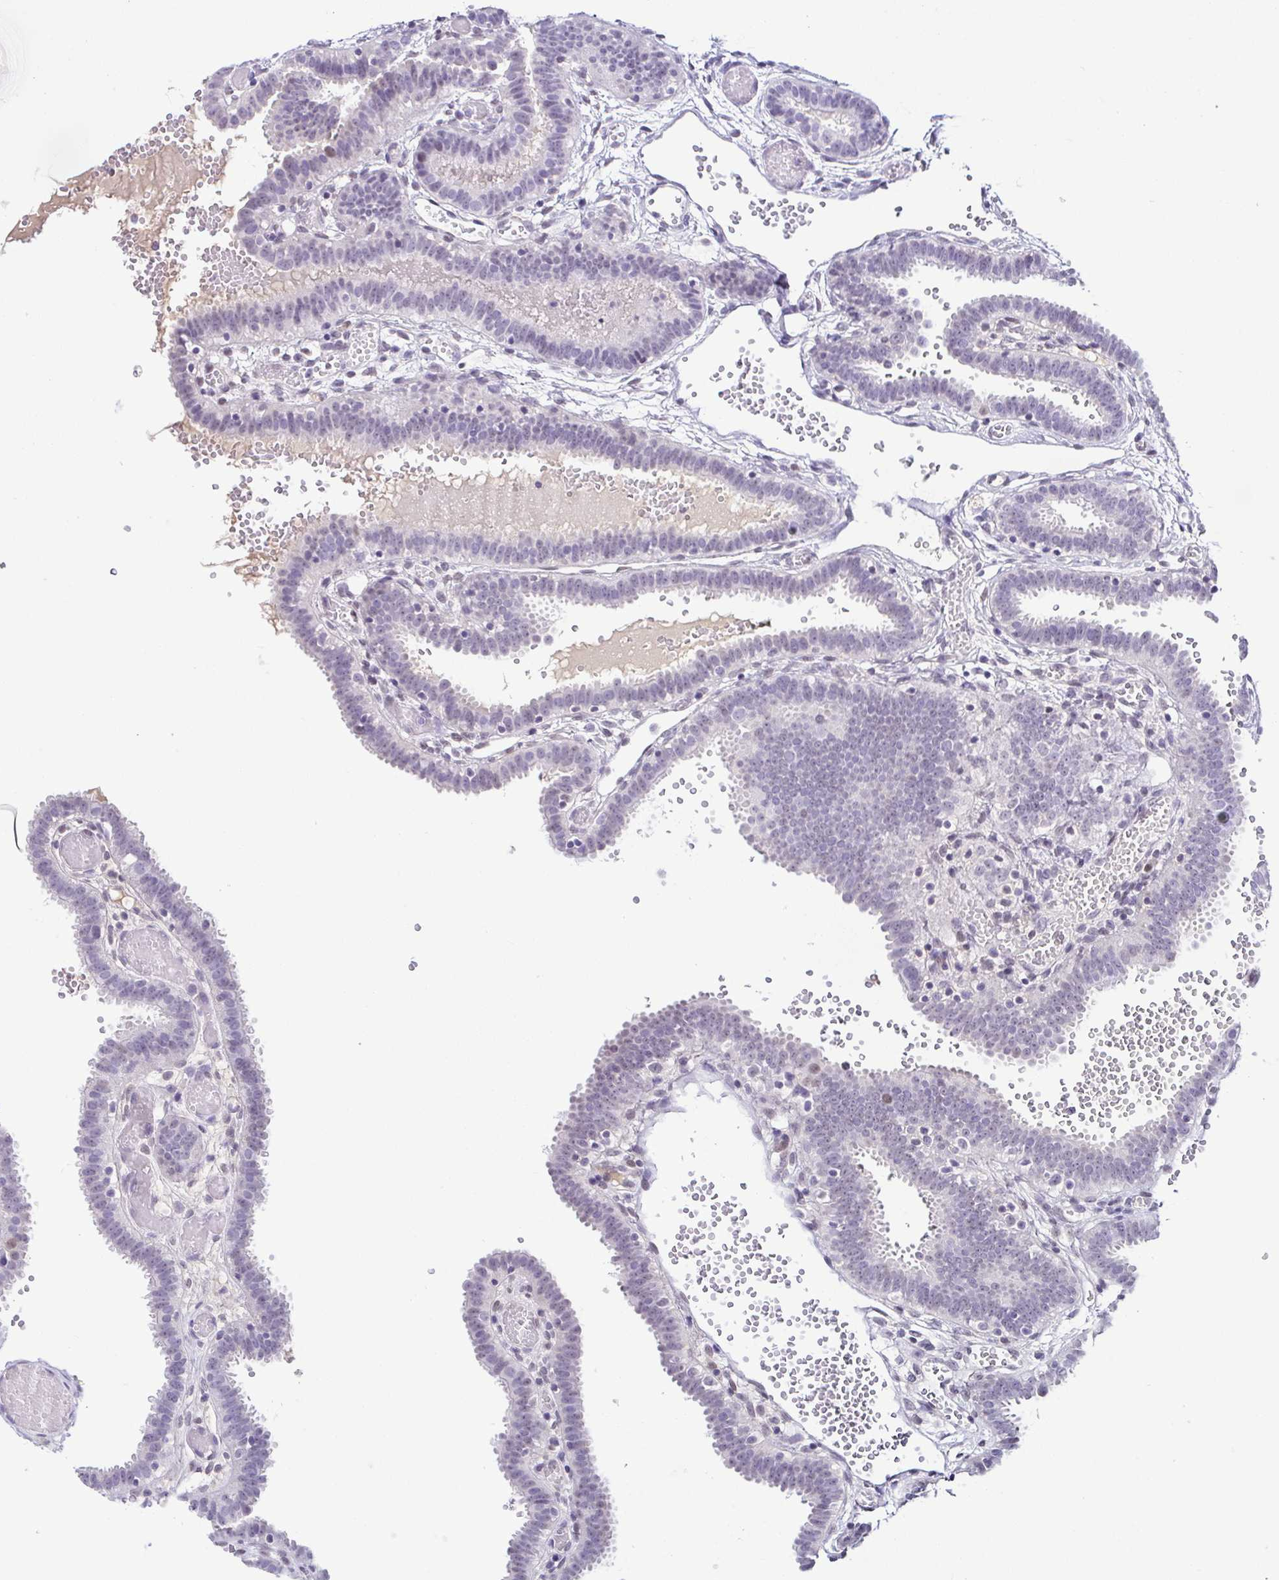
{"staining": {"intensity": "moderate", "quantity": "<25%", "location": "nuclear"}, "tissue": "fallopian tube", "cell_type": "Glandular cells", "image_type": "normal", "snomed": [{"axis": "morphology", "description": "Normal tissue, NOS"}, {"axis": "topography", "description": "Fallopian tube"}], "caption": "High-magnification brightfield microscopy of unremarkable fallopian tube stained with DAB (brown) and counterstained with hematoxylin (blue). glandular cells exhibit moderate nuclear staining is identified in about<25% of cells. (DAB (3,3'-diaminobenzidine) IHC with brightfield microscopy, high magnification).", "gene": "TCF3", "patient": {"sex": "female", "age": 37}}